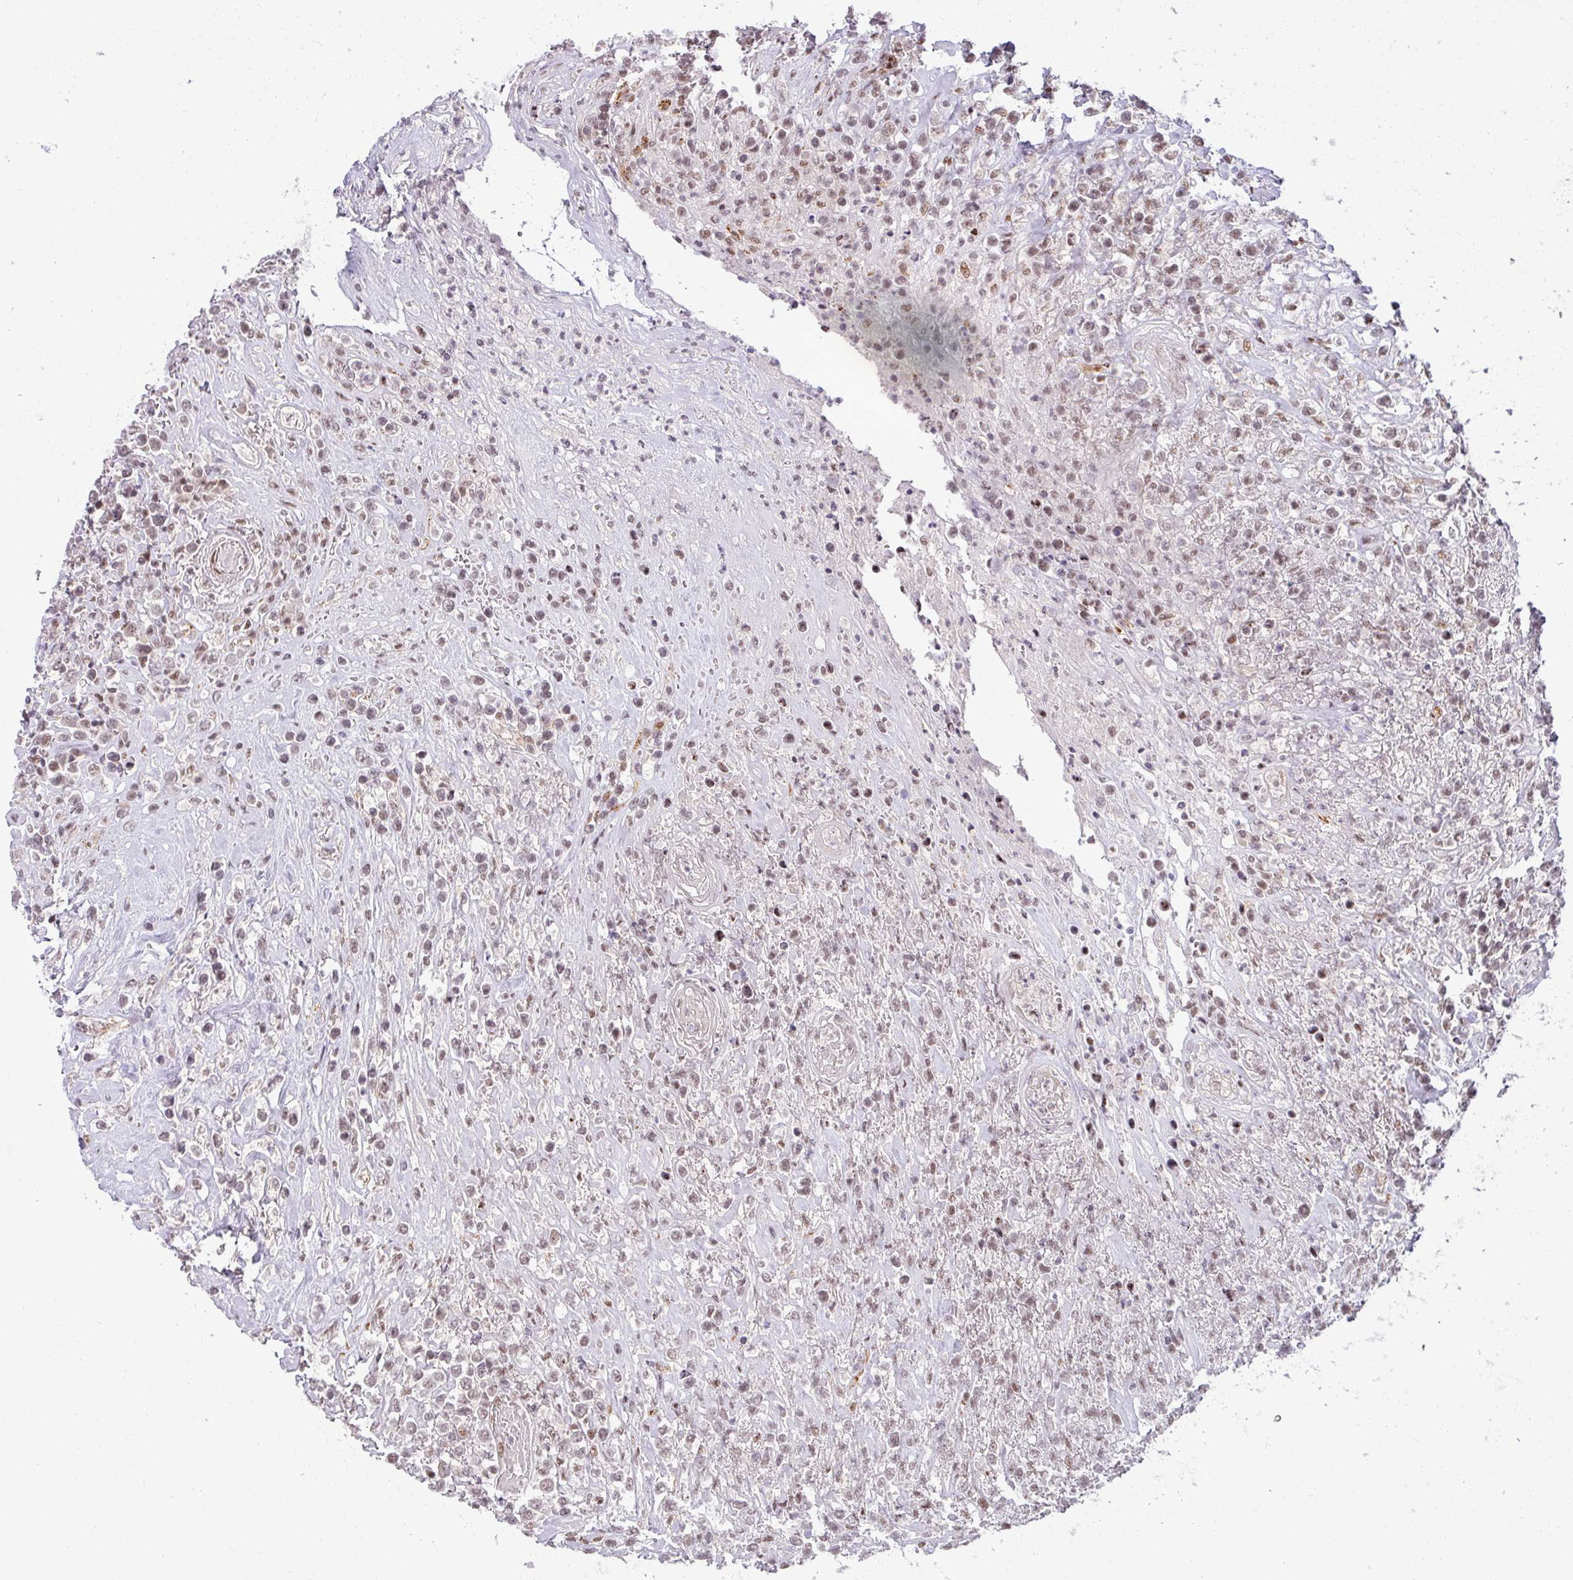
{"staining": {"intensity": "weak", "quantity": "25%-75%", "location": "nuclear"}, "tissue": "lymphoma", "cell_type": "Tumor cells", "image_type": "cancer", "snomed": [{"axis": "morphology", "description": "Malignant lymphoma, non-Hodgkin's type, High grade"}, {"axis": "topography", "description": "Soft tissue"}], "caption": "High-grade malignant lymphoma, non-Hodgkin's type stained with DAB IHC reveals low levels of weak nuclear expression in about 25%-75% of tumor cells.", "gene": "PTPN20", "patient": {"sex": "female", "age": 56}}